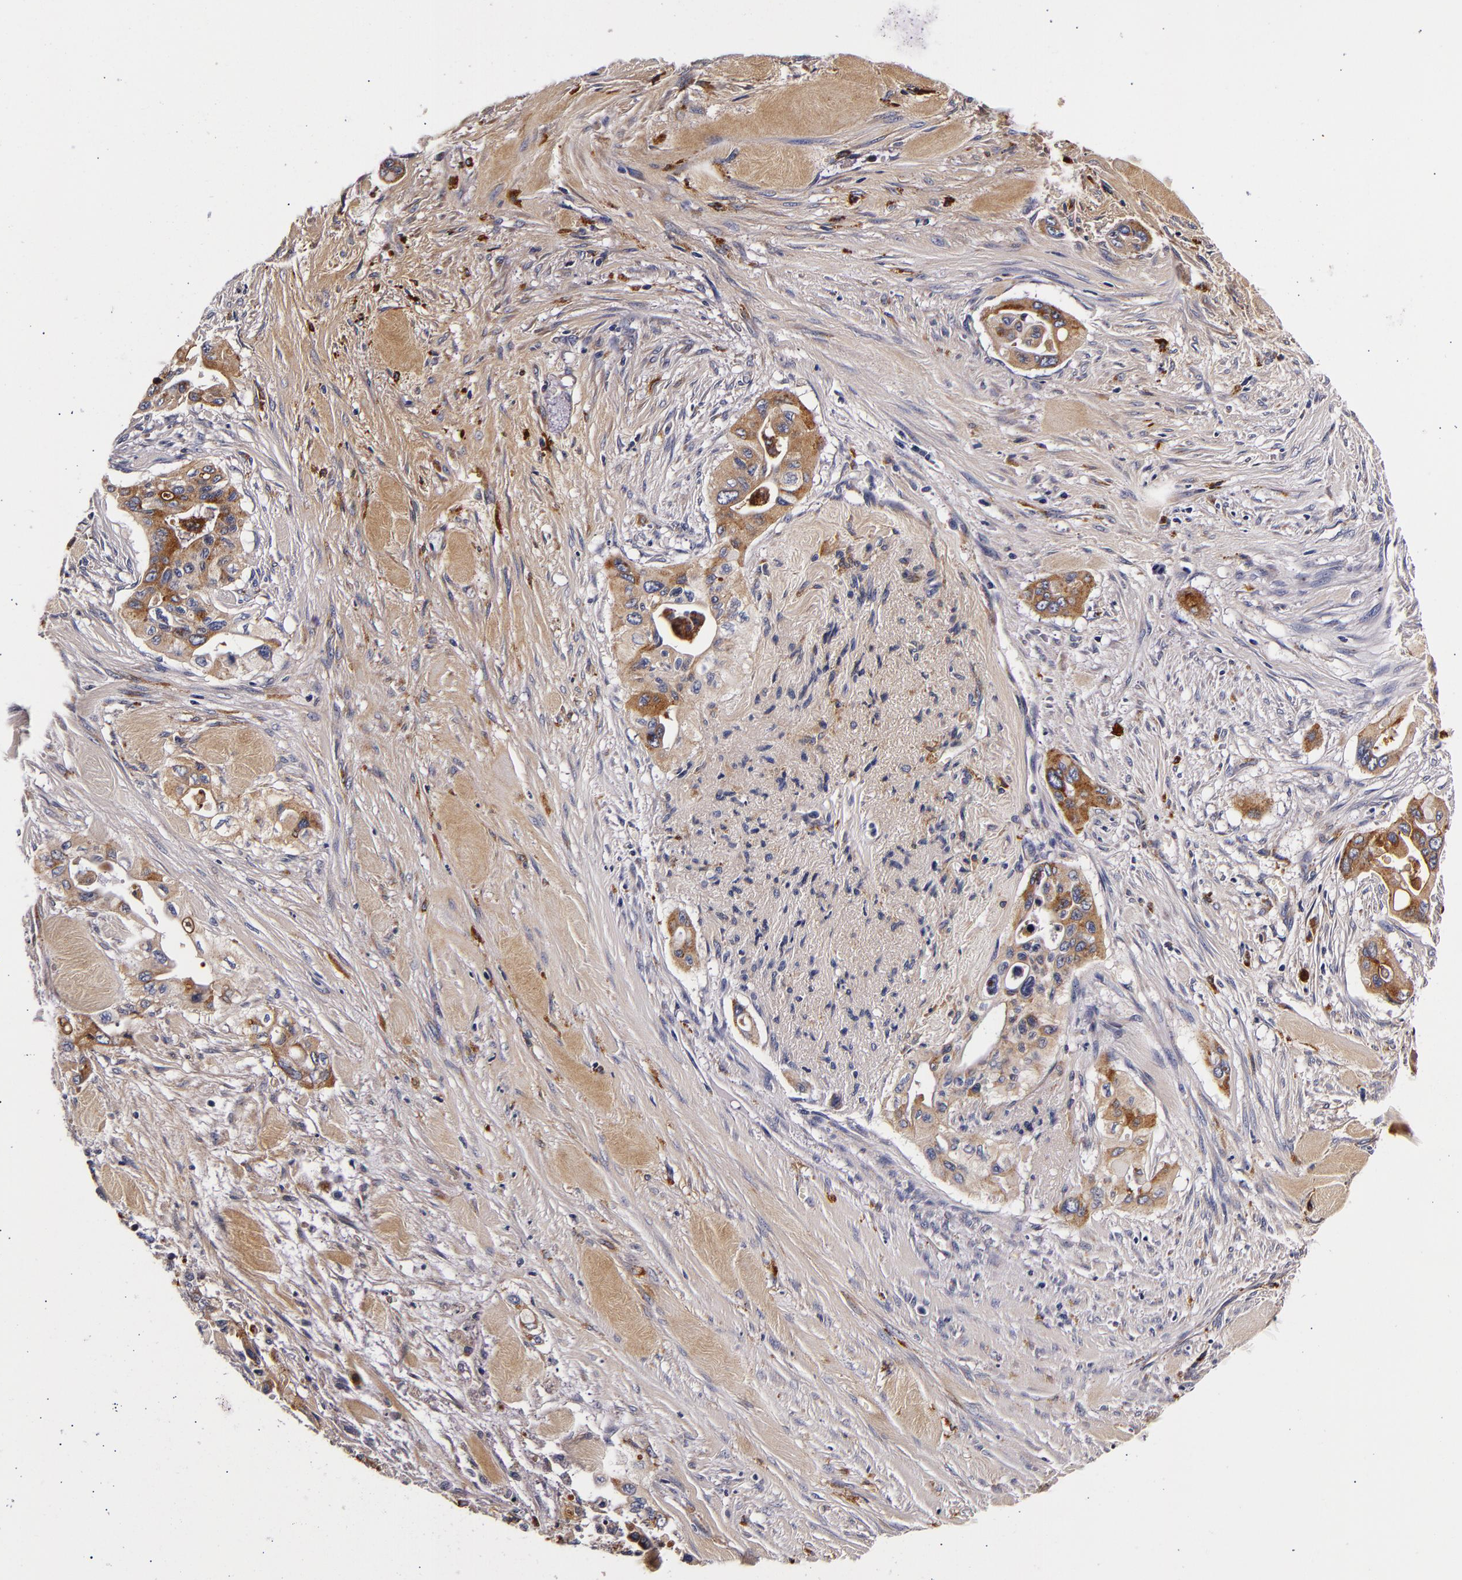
{"staining": {"intensity": "weak", "quantity": "<25%", "location": "cytoplasmic/membranous"}, "tissue": "pancreatic cancer", "cell_type": "Tumor cells", "image_type": "cancer", "snomed": [{"axis": "morphology", "description": "Adenocarcinoma, NOS"}, {"axis": "topography", "description": "Pancreas"}], "caption": "The IHC image has no significant expression in tumor cells of pancreatic adenocarcinoma tissue.", "gene": "LGALS3BP", "patient": {"sex": "male", "age": 77}}